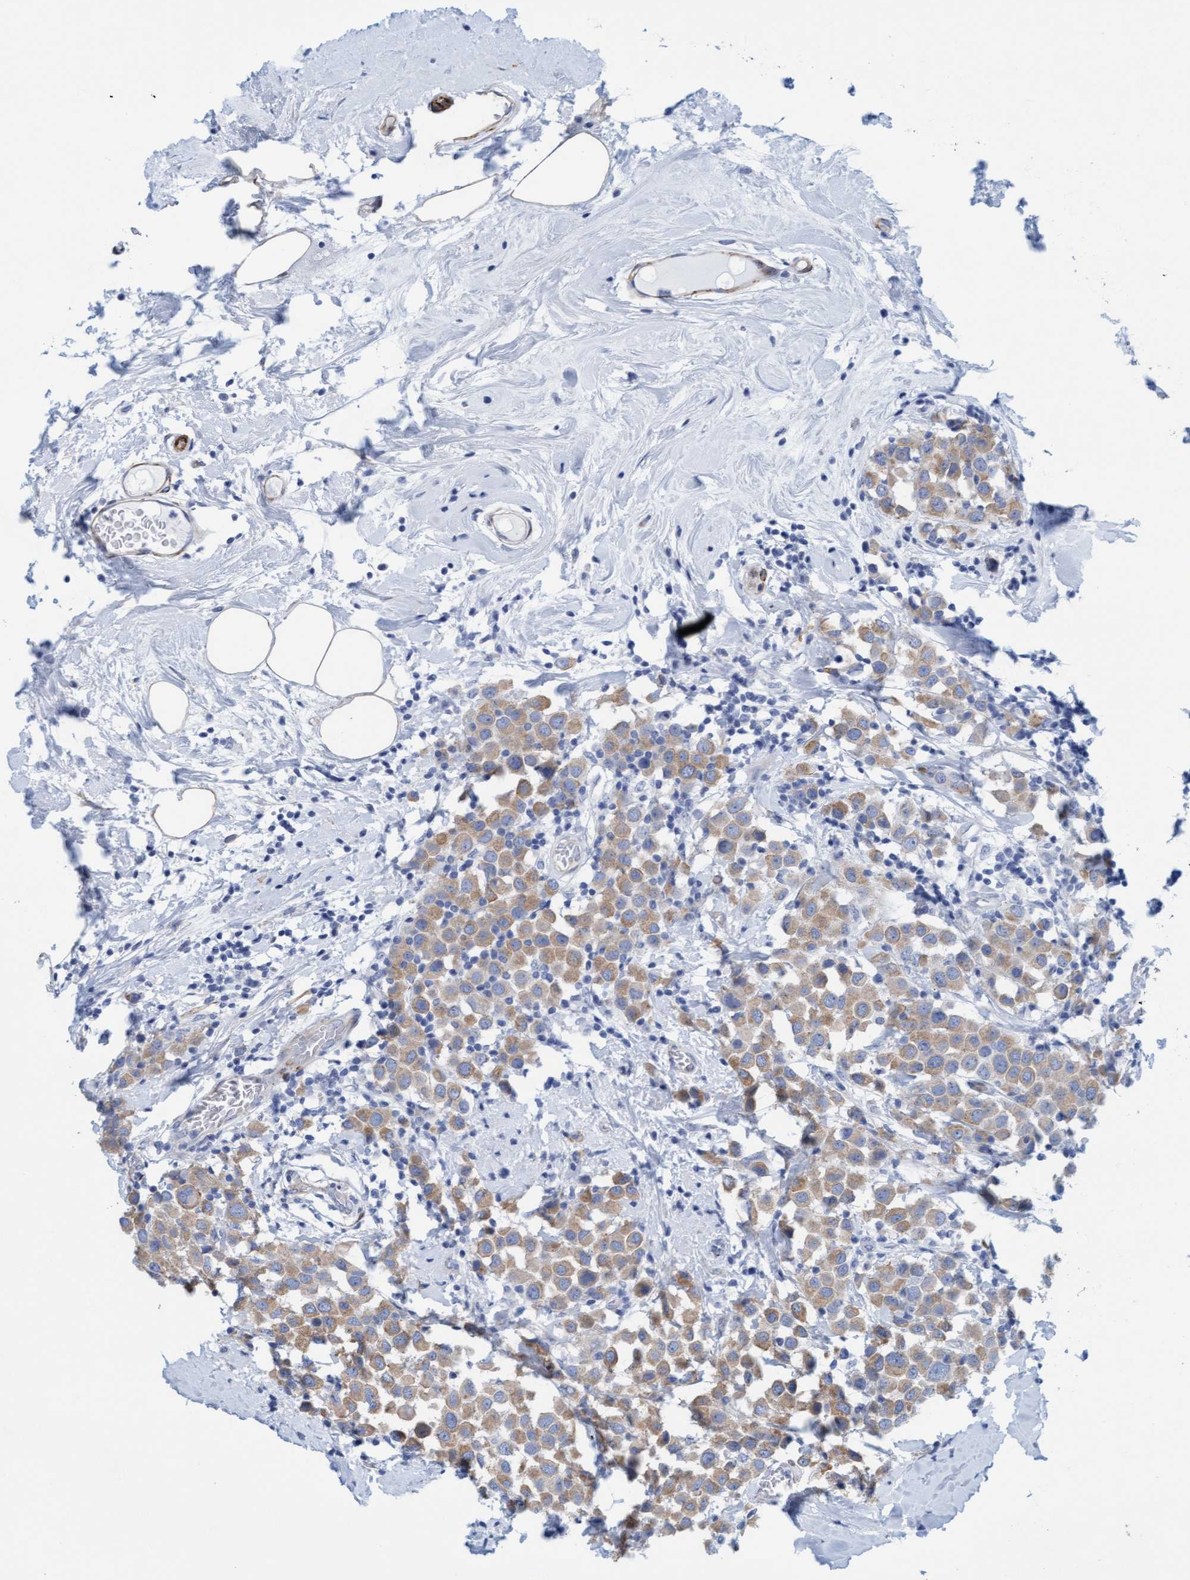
{"staining": {"intensity": "moderate", "quantity": ">75%", "location": "cytoplasmic/membranous"}, "tissue": "breast cancer", "cell_type": "Tumor cells", "image_type": "cancer", "snomed": [{"axis": "morphology", "description": "Duct carcinoma"}, {"axis": "topography", "description": "Breast"}], "caption": "Moderate cytoplasmic/membranous staining for a protein is appreciated in approximately >75% of tumor cells of breast cancer using immunohistochemistry.", "gene": "MTFR1", "patient": {"sex": "female", "age": 61}}